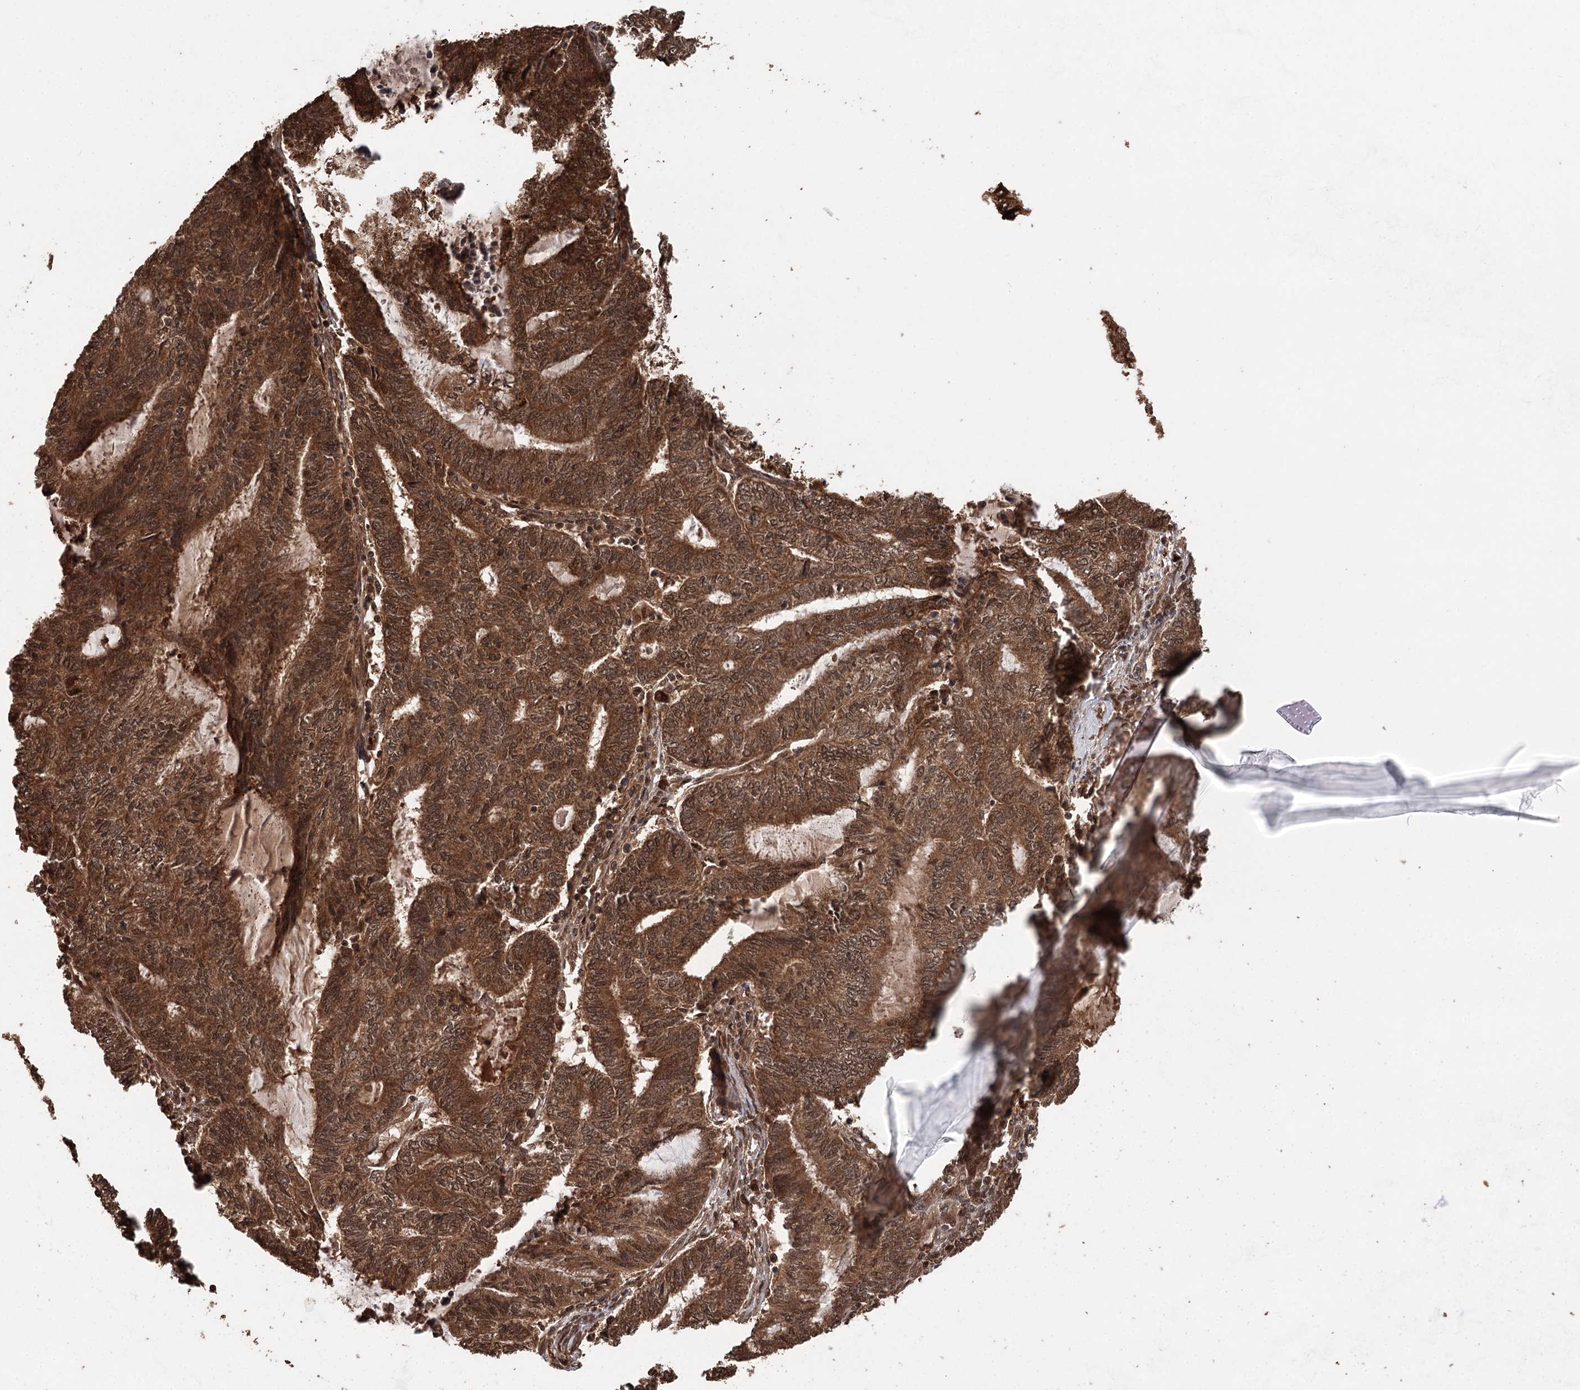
{"staining": {"intensity": "strong", "quantity": ">75%", "location": "cytoplasmic/membranous,nuclear"}, "tissue": "endometrial cancer", "cell_type": "Tumor cells", "image_type": "cancer", "snomed": [{"axis": "morphology", "description": "Adenocarcinoma, NOS"}, {"axis": "topography", "description": "Uterus"}, {"axis": "topography", "description": "Endometrium"}], "caption": "Tumor cells exhibit high levels of strong cytoplasmic/membranous and nuclear expression in approximately >75% of cells in human adenocarcinoma (endometrial).", "gene": "N6AMT1", "patient": {"sex": "female", "age": 70}}